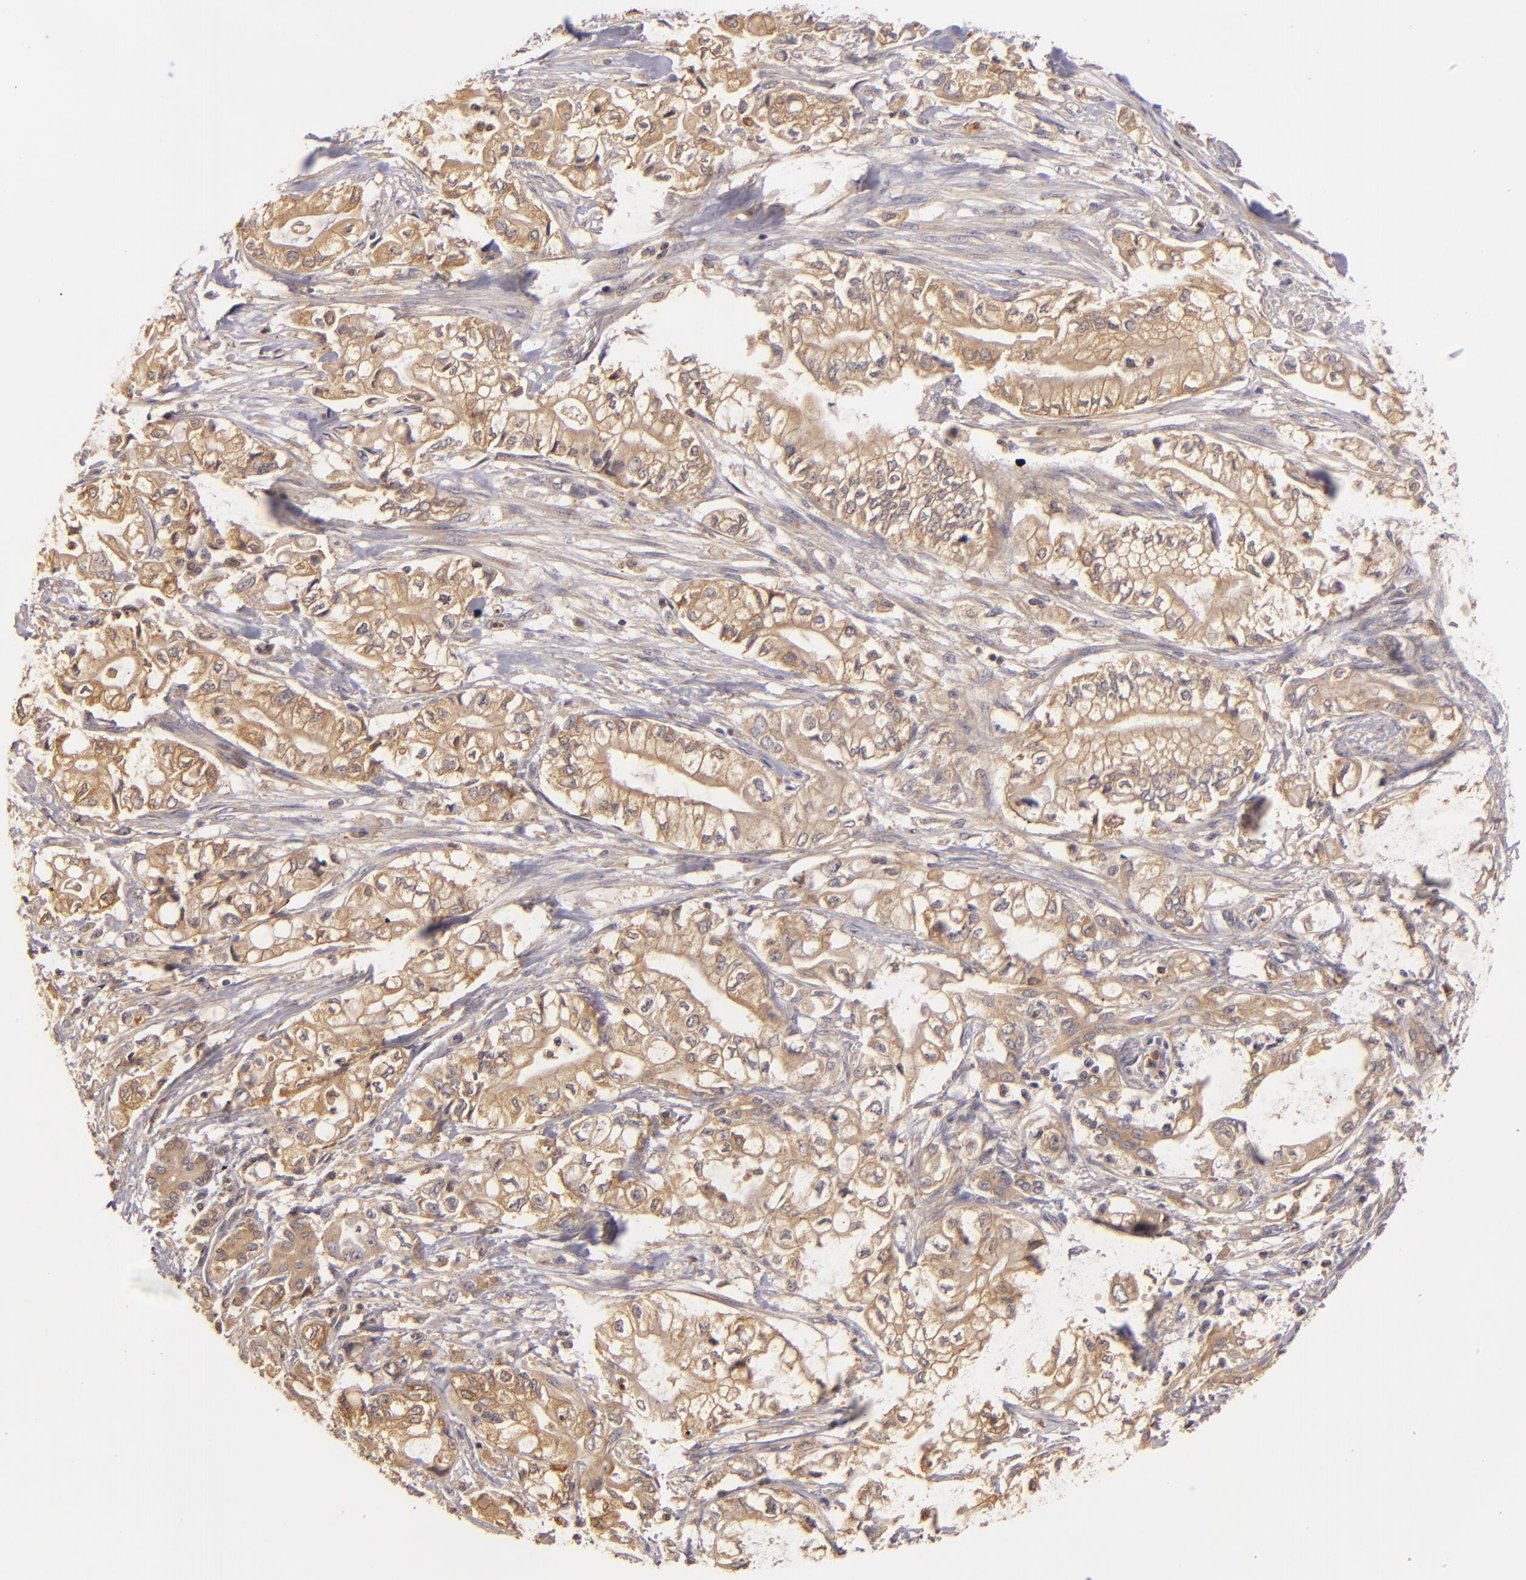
{"staining": {"intensity": "strong", "quantity": ">75%", "location": "cytoplasmic/membranous"}, "tissue": "pancreatic cancer", "cell_type": "Tumor cells", "image_type": "cancer", "snomed": [{"axis": "morphology", "description": "Adenocarcinoma, NOS"}, {"axis": "topography", "description": "Pancreas"}], "caption": "This photomicrograph exhibits pancreatic cancer stained with IHC to label a protein in brown. The cytoplasmic/membranous of tumor cells show strong positivity for the protein. Nuclei are counter-stained blue.", "gene": "PRKCD", "patient": {"sex": "male", "age": 79}}